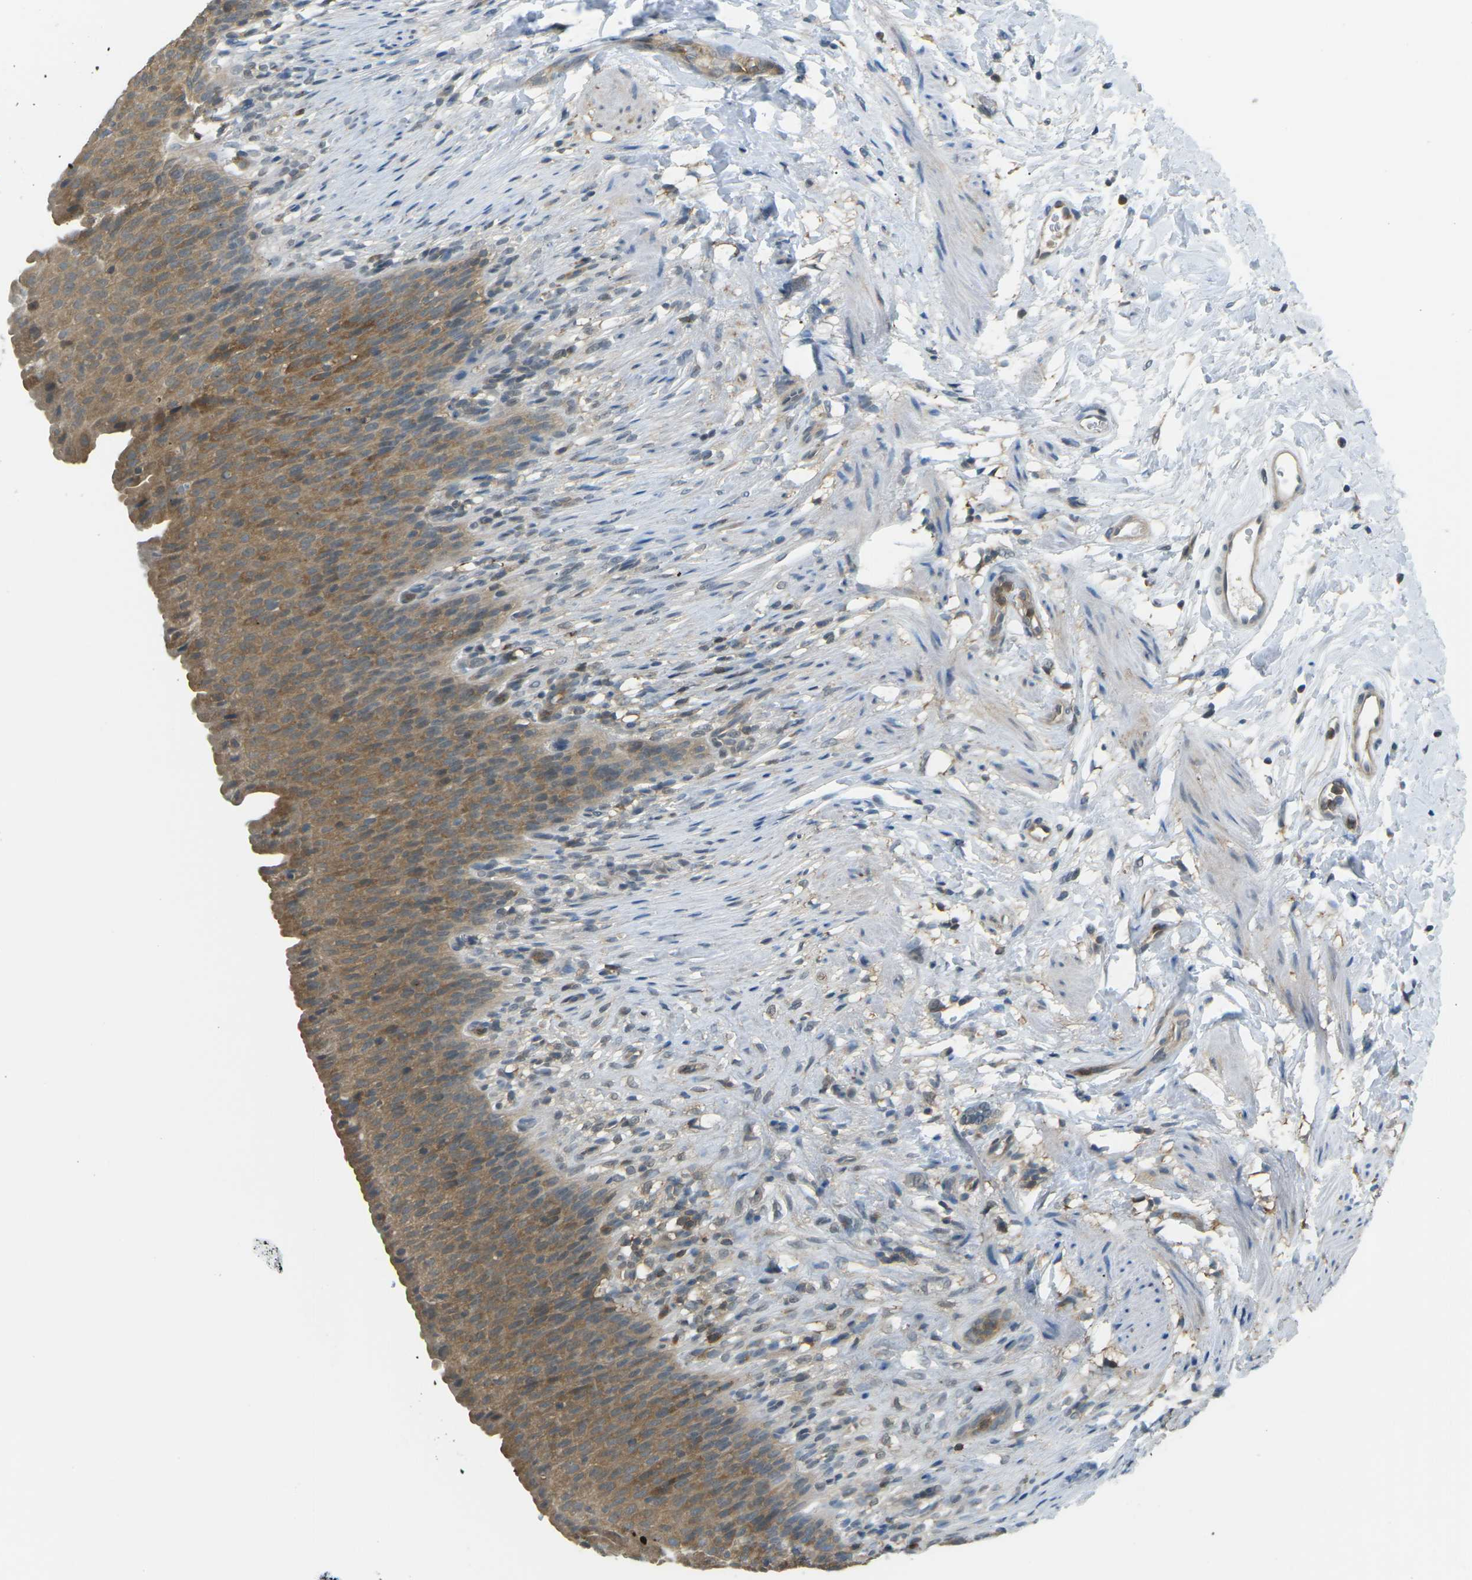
{"staining": {"intensity": "moderate", "quantity": ">75%", "location": "cytoplasmic/membranous"}, "tissue": "urinary bladder", "cell_type": "Urothelial cells", "image_type": "normal", "snomed": [{"axis": "morphology", "description": "Normal tissue, NOS"}, {"axis": "topography", "description": "Urinary bladder"}], "caption": "A photomicrograph of human urinary bladder stained for a protein demonstrates moderate cytoplasmic/membranous brown staining in urothelial cells.", "gene": "PIEZO2", "patient": {"sex": "female", "age": 79}}